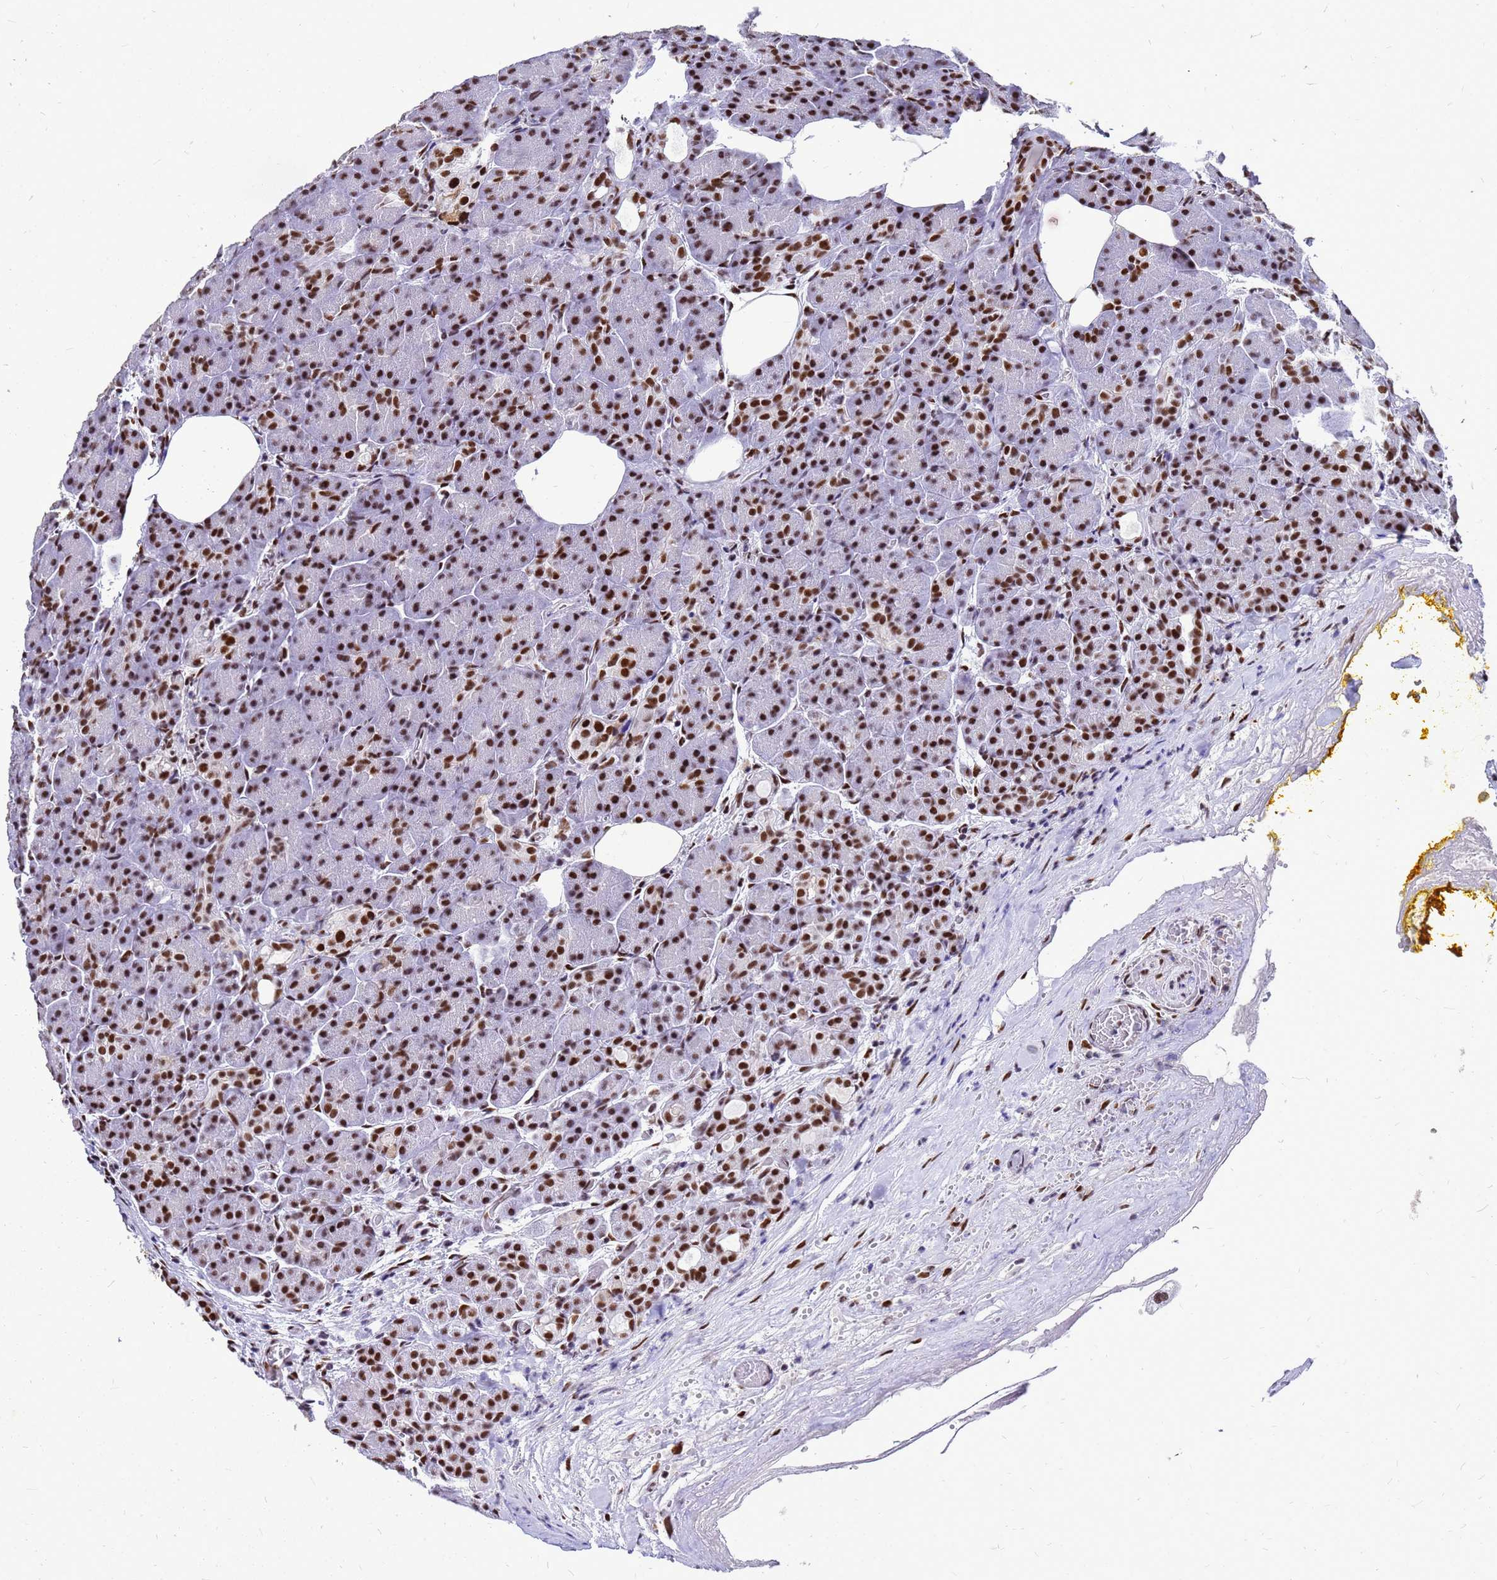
{"staining": {"intensity": "strong", "quantity": ">75%", "location": "nuclear"}, "tissue": "pancreas", "cell_type": "Exocrine glandular cells", "image_type": "normal", "snomed": [{"axis": "morphology", "description": "Normal tissue, NOS"}, {"axis": "topography", "description": "Pancreas"}], "caption": "Immunohistochemistry (IHC) micrograph of unremarkable pancreas stained for a protein (brown), which displays high levels of strong nuclear positivity in about >75% of exocrine glandular cells.", "gene": "SART3", "patient": {"sex": "male", "age": 63}}